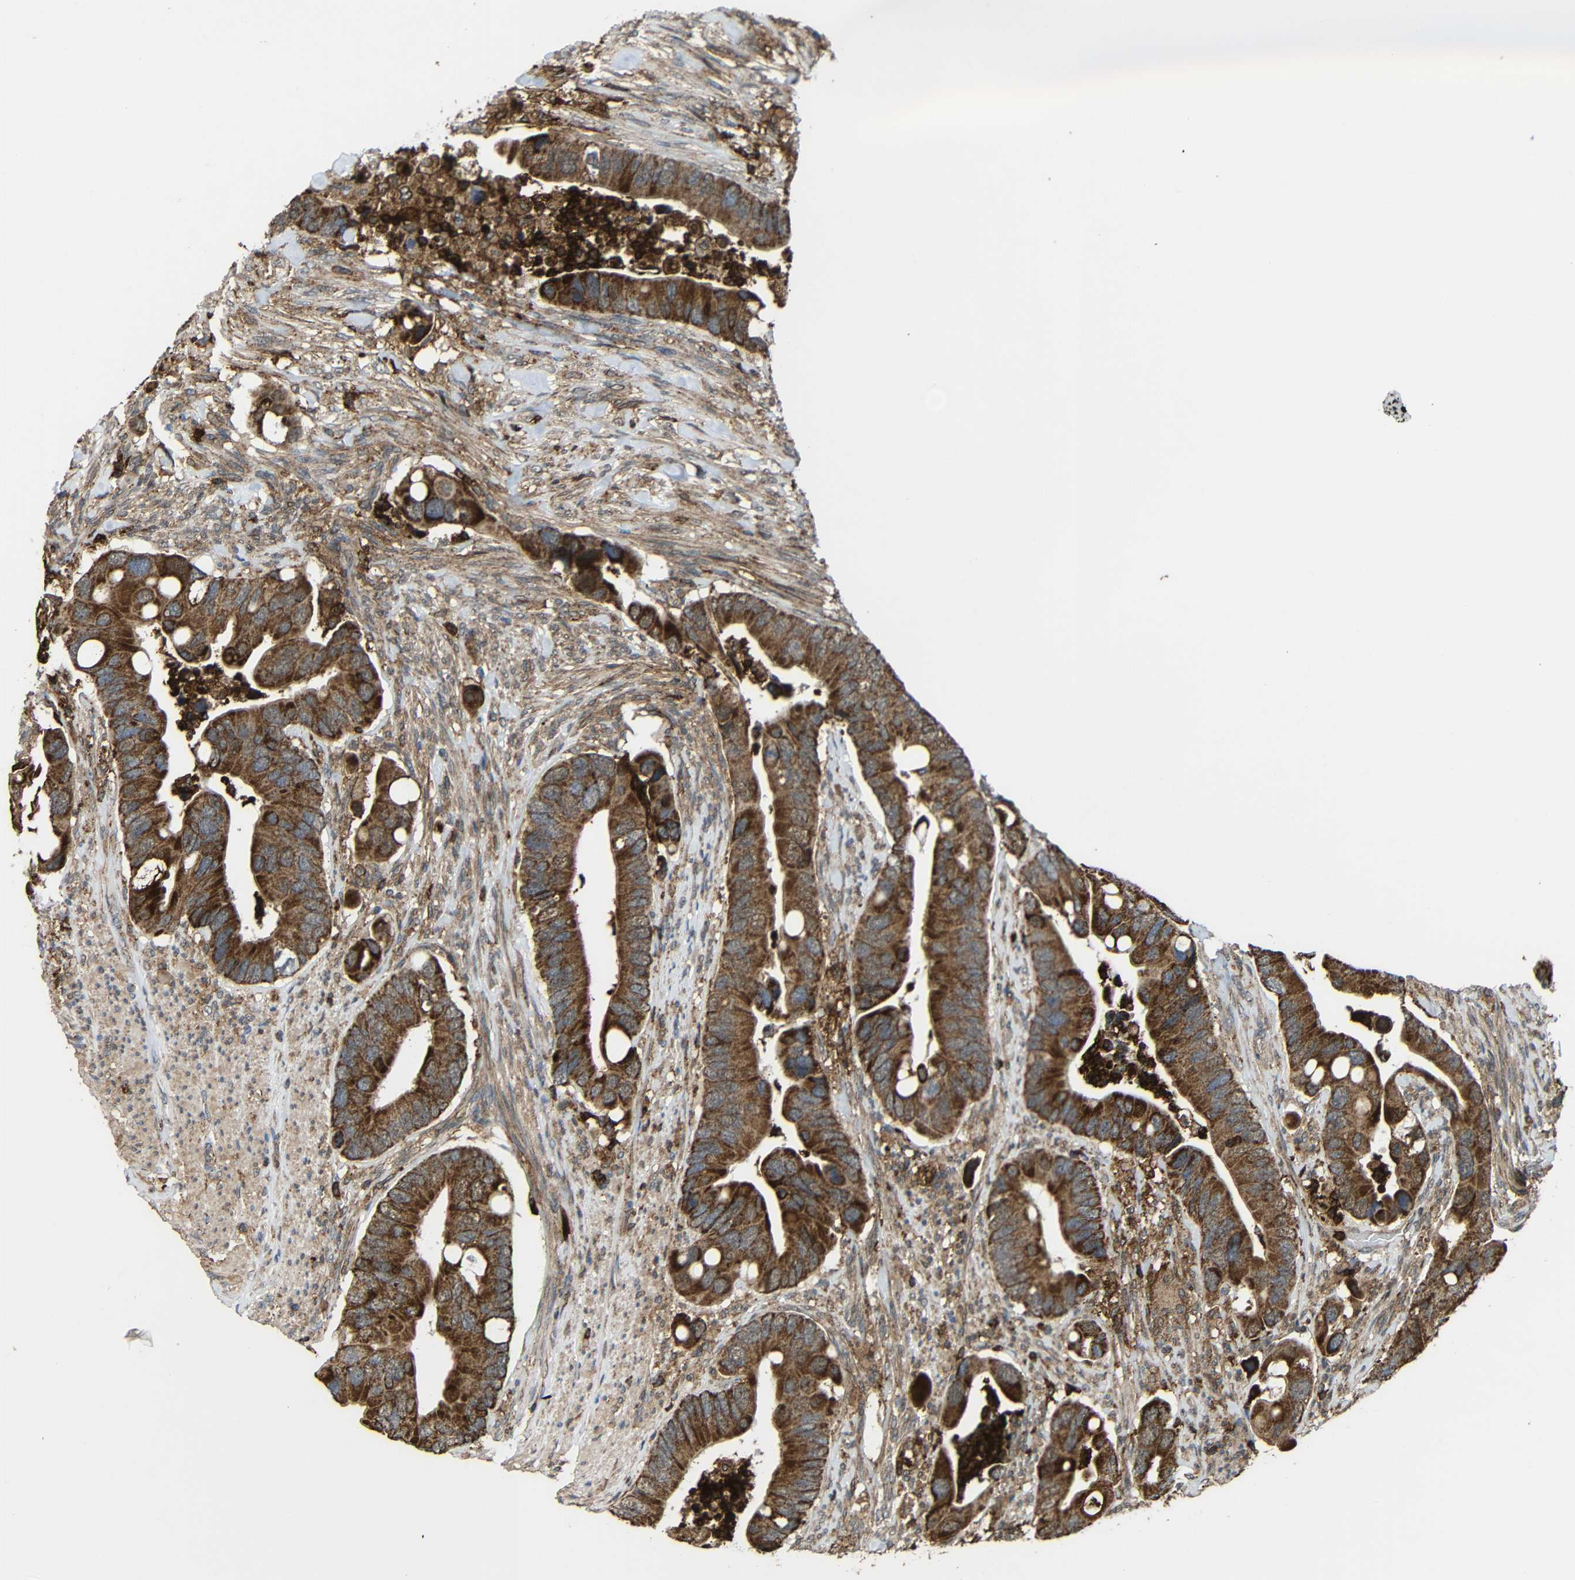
{"staining": {"intensity": "moderate", "quantity": ">75%", "location": "cytoplasmic/membranous"}, "tissue": "colorectal cancer", "cell_type": "Tumor cells", "image_type": "cancer", "snomed": [{"axis": "morphology", "description": "Adenocarcinoma, NOS"}, {"axis": "topography", "description": "Rectum"}], "caption": "This is an image of immunohistochemistry (IHC) staining of colorectal cancer, which shows moderate expression in the cytoplasmic/membranous of tumor cells.", "gene": "C1GALT1", "patient": {"sex": "female", "age": 57}}